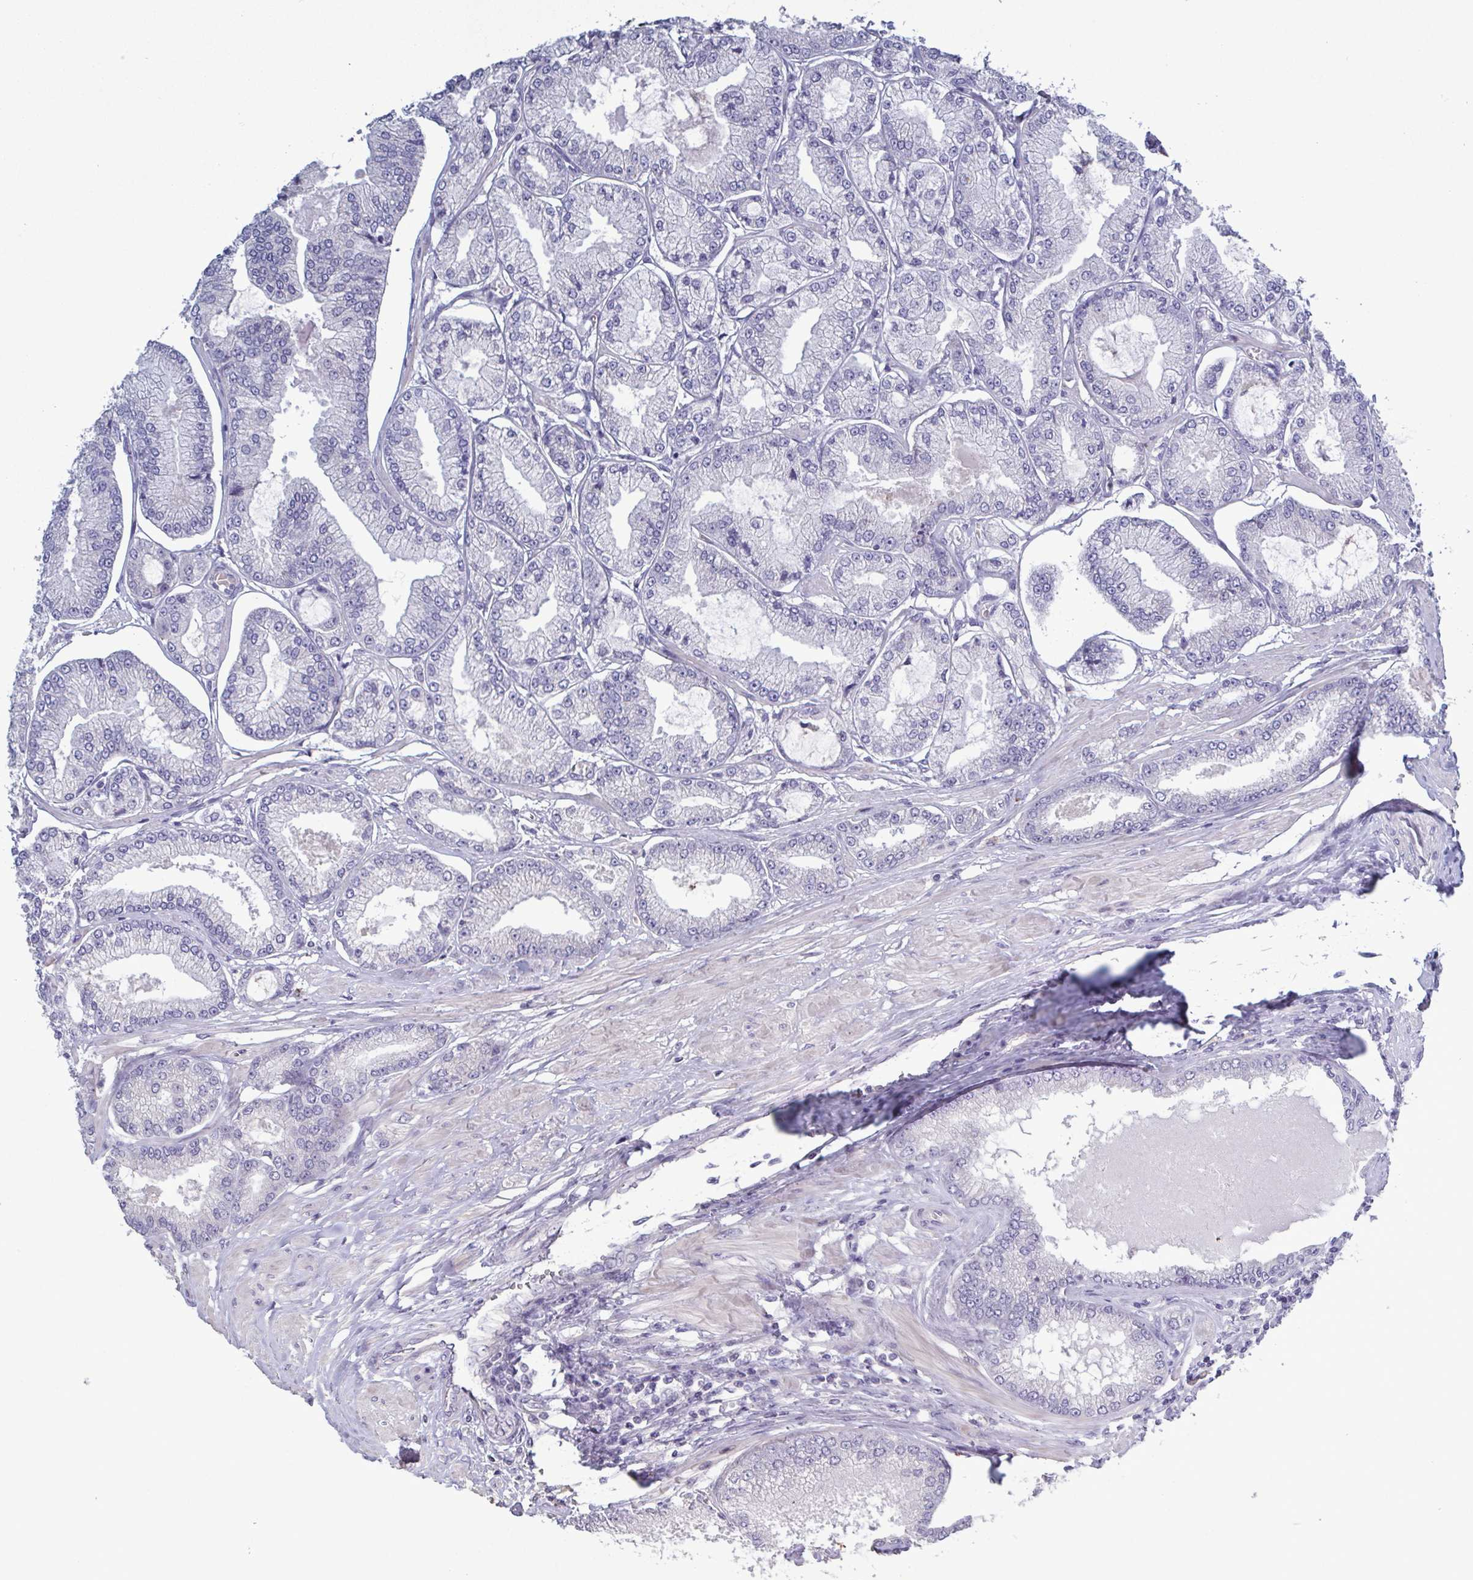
{"staining": {"intensity": "negative", "quantity": "none", "location": "none"}, "tissue": "prostate cancer", "cell_type": "Tumor cells", "image_type": "cancer", "snomed": [{"axis": "morphology", "description": "Adenocarcinoma, Low grade"}, {"axis": "topography", "description": "Prostate"}], "caption": "An immunohistochemistry image of low-grade adenocarcinoma (prostate) is shown. There is no staining in tumor cells of low-grade adenocarcinoma (prostate). (DAB (3,3'-diaminobenzidine) immunohistochemistry (IHC), high magnification).", "gene": "GLDC", "patient": {"sex": "male", "age": 55}}